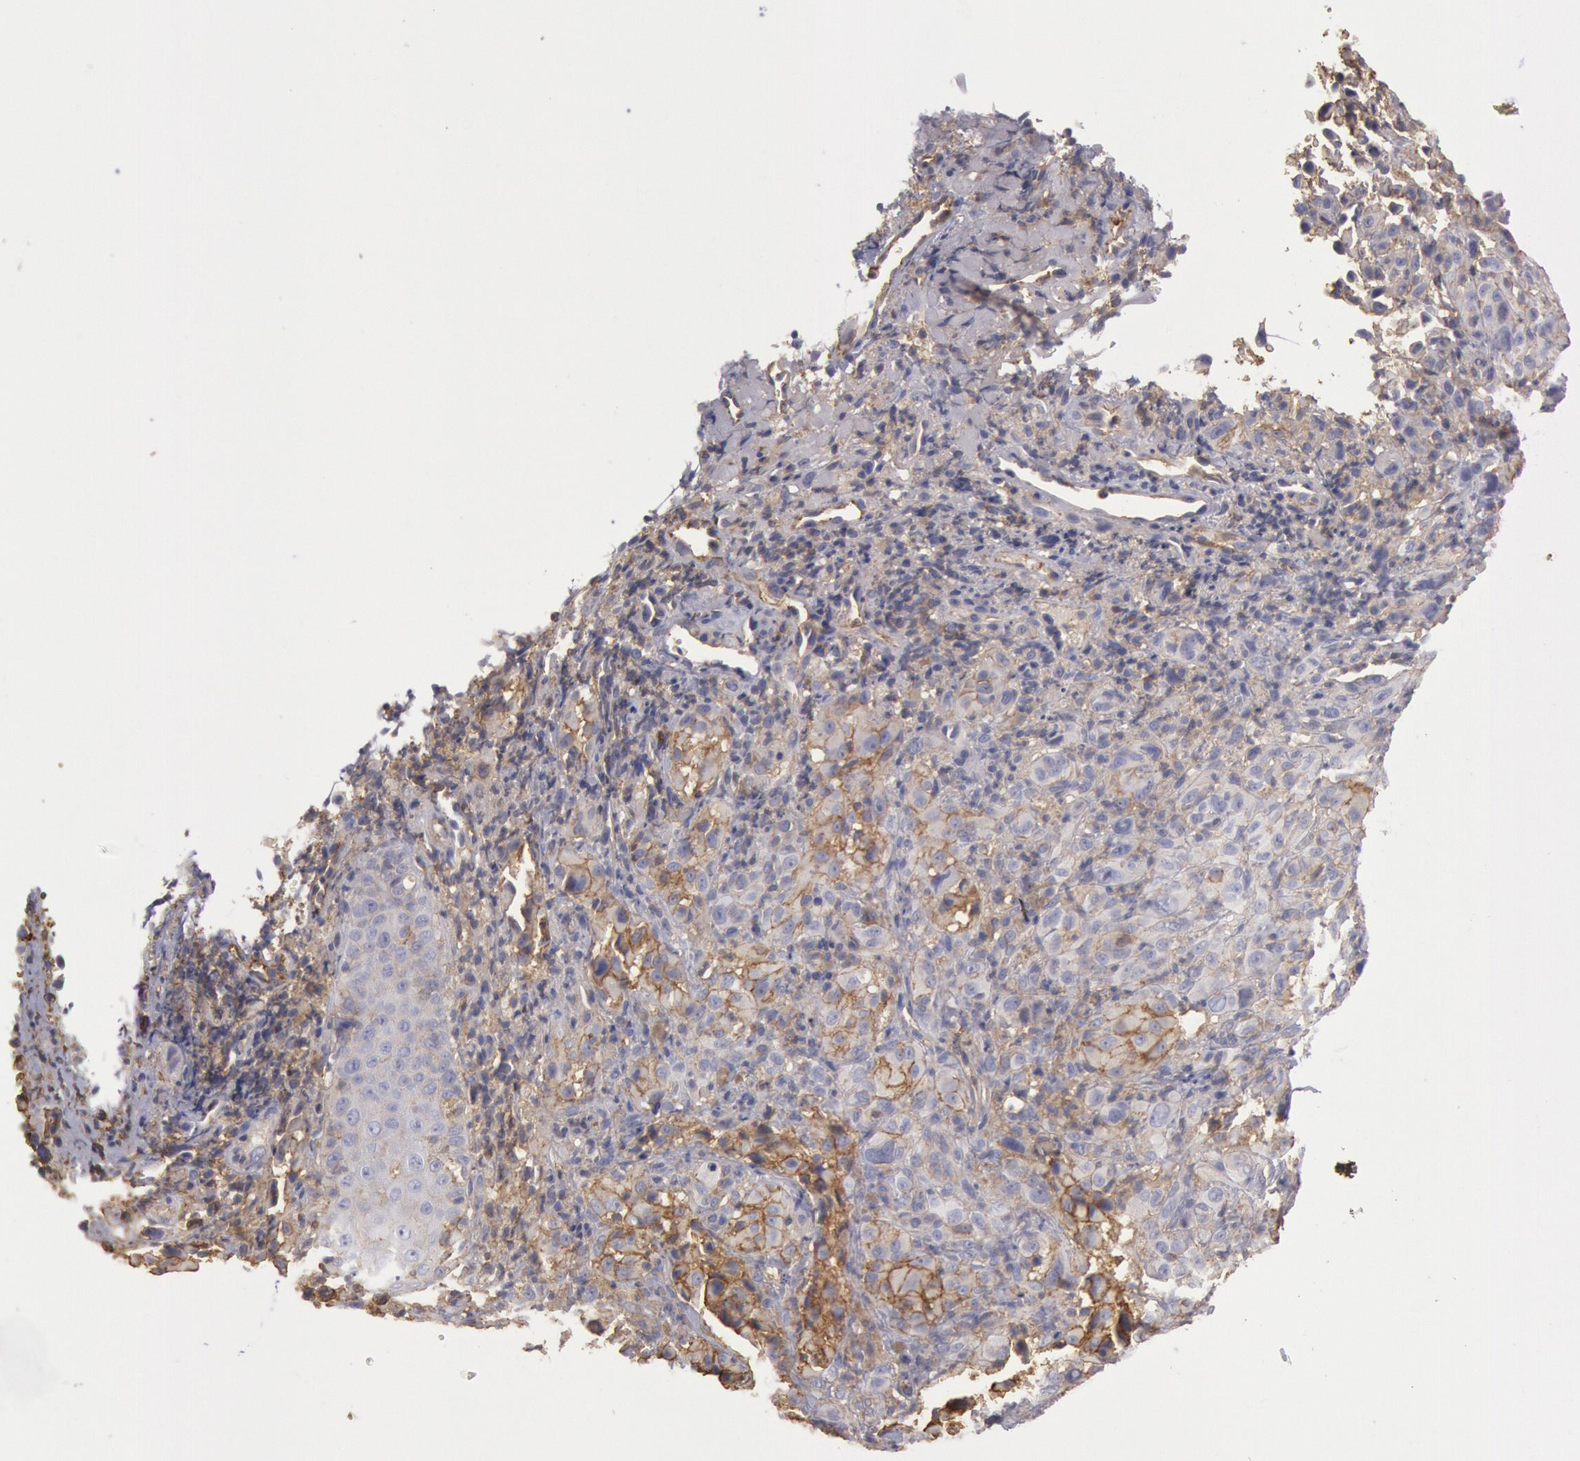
{"staining": {"intensity": "moderate", "quantity": "<25%", "location": "cytoplasmic/membranous"}, "tissue": "melanoma", "cell_type": "Tumor cells", "image_type": "cancer", "snomed": [{"axis": "morphology", "description": "Malignant melanoma, NOS"}, {"axis": "topography", "description": "Skin"}], "caption": "DAB immunohistochemical staining of malignant melanoma reveals moderate cytoplasmic/membranous protein positivity in approximately <25% of tumor cells. The staining is performed using DAB brown chromogen to label protein expression. The nuclei are counter-stained blue using hematoxylin.", "gene": "SNAP23", "patient": {"sex": "male", "age": 75}}